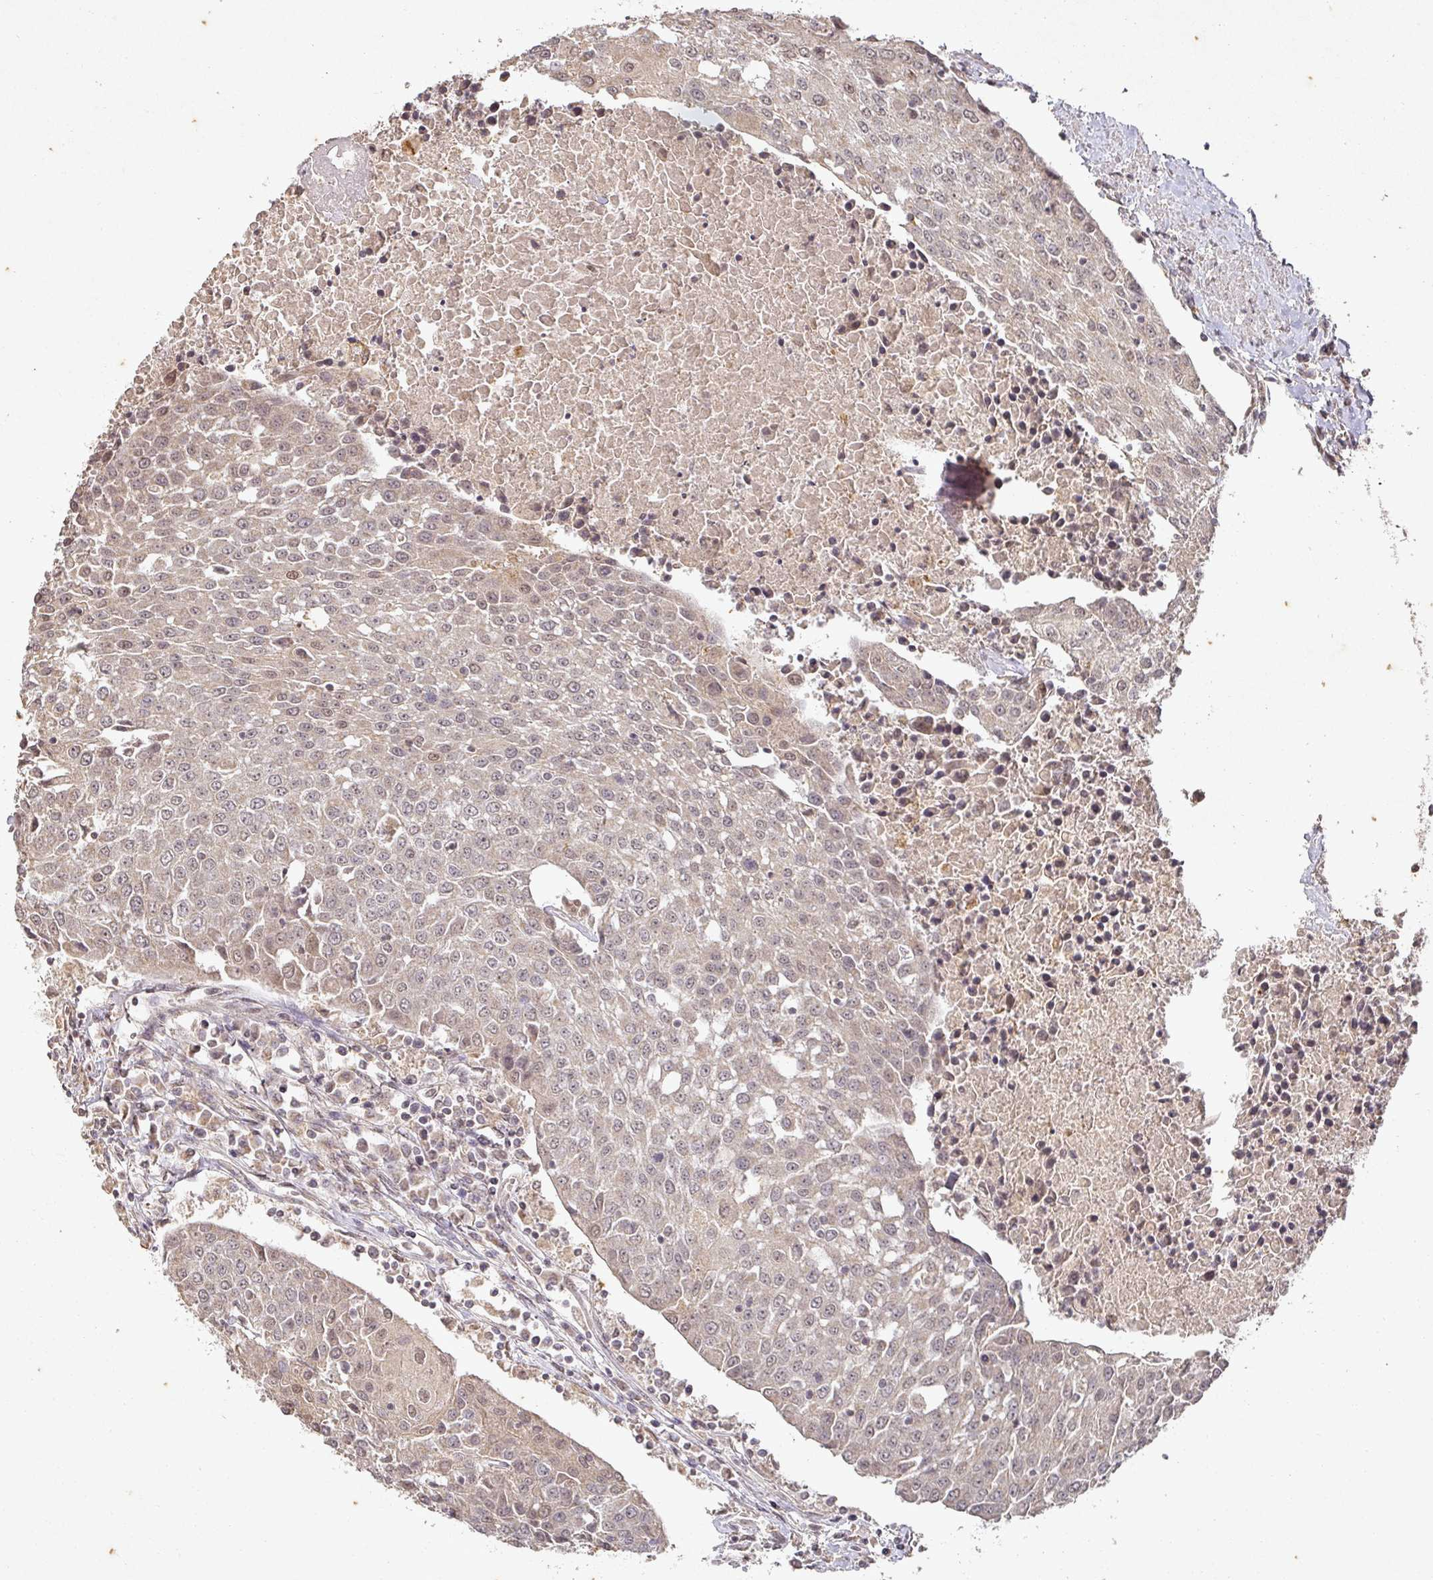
{"staining": {"intensity": "weak", "quantity": "<25%", "location": "nuclear"}, "tissue": "urothelial cancer", "cell_type": "Tumor cells", "image_type": "cancer", "snomed": [{"axis": "morphology", "description": "Urothelial carcinoma, High grade"}, {"axis": "topography", "description": "Urinary bladder"}], "caption": "Histopathology image shows no protein staining in tumor cells of high-grade urothelial carcinoma tissue.", "gene": "CAPN5", "patient": {"sex": "female", "age": 85}}